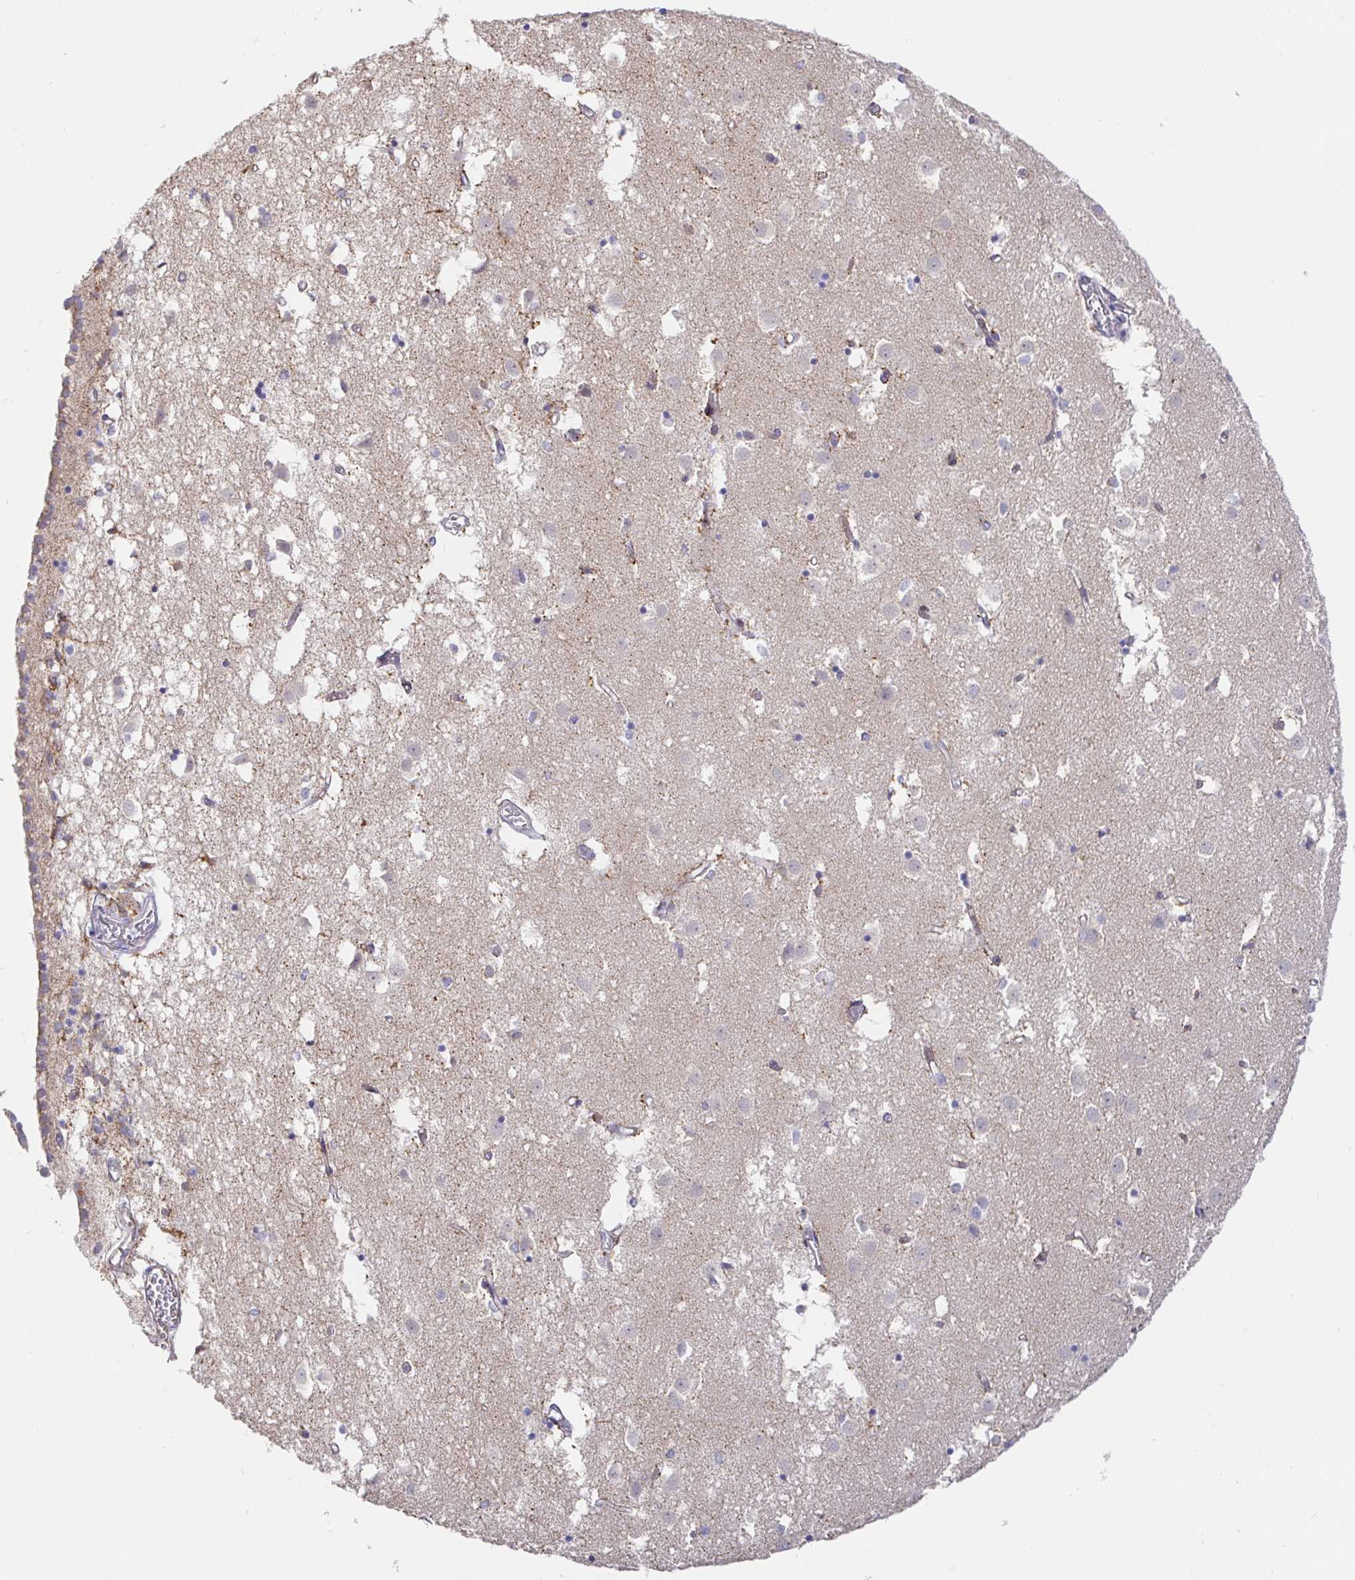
{"staining": {"intensity": "negative", "quantity": "none", "location": "none"}, "tissue": "caudate", "cell_type": "Glial cells", "image_type": "normal", "snomed": [{"axis": "morphology", "description": "Normal tissue, NOS"}, {"axis": "topography", "description": "Lateral ventricle wall"}], "caption": "Immunohistochemistry photomicrograph of normal caudate: caudate stained with DAB (3,3'-diaminobenzidine) displays no significant protein positivity in glial cells.", "gene": "CIT", "patient": {"sex": "male", "age": 70}}